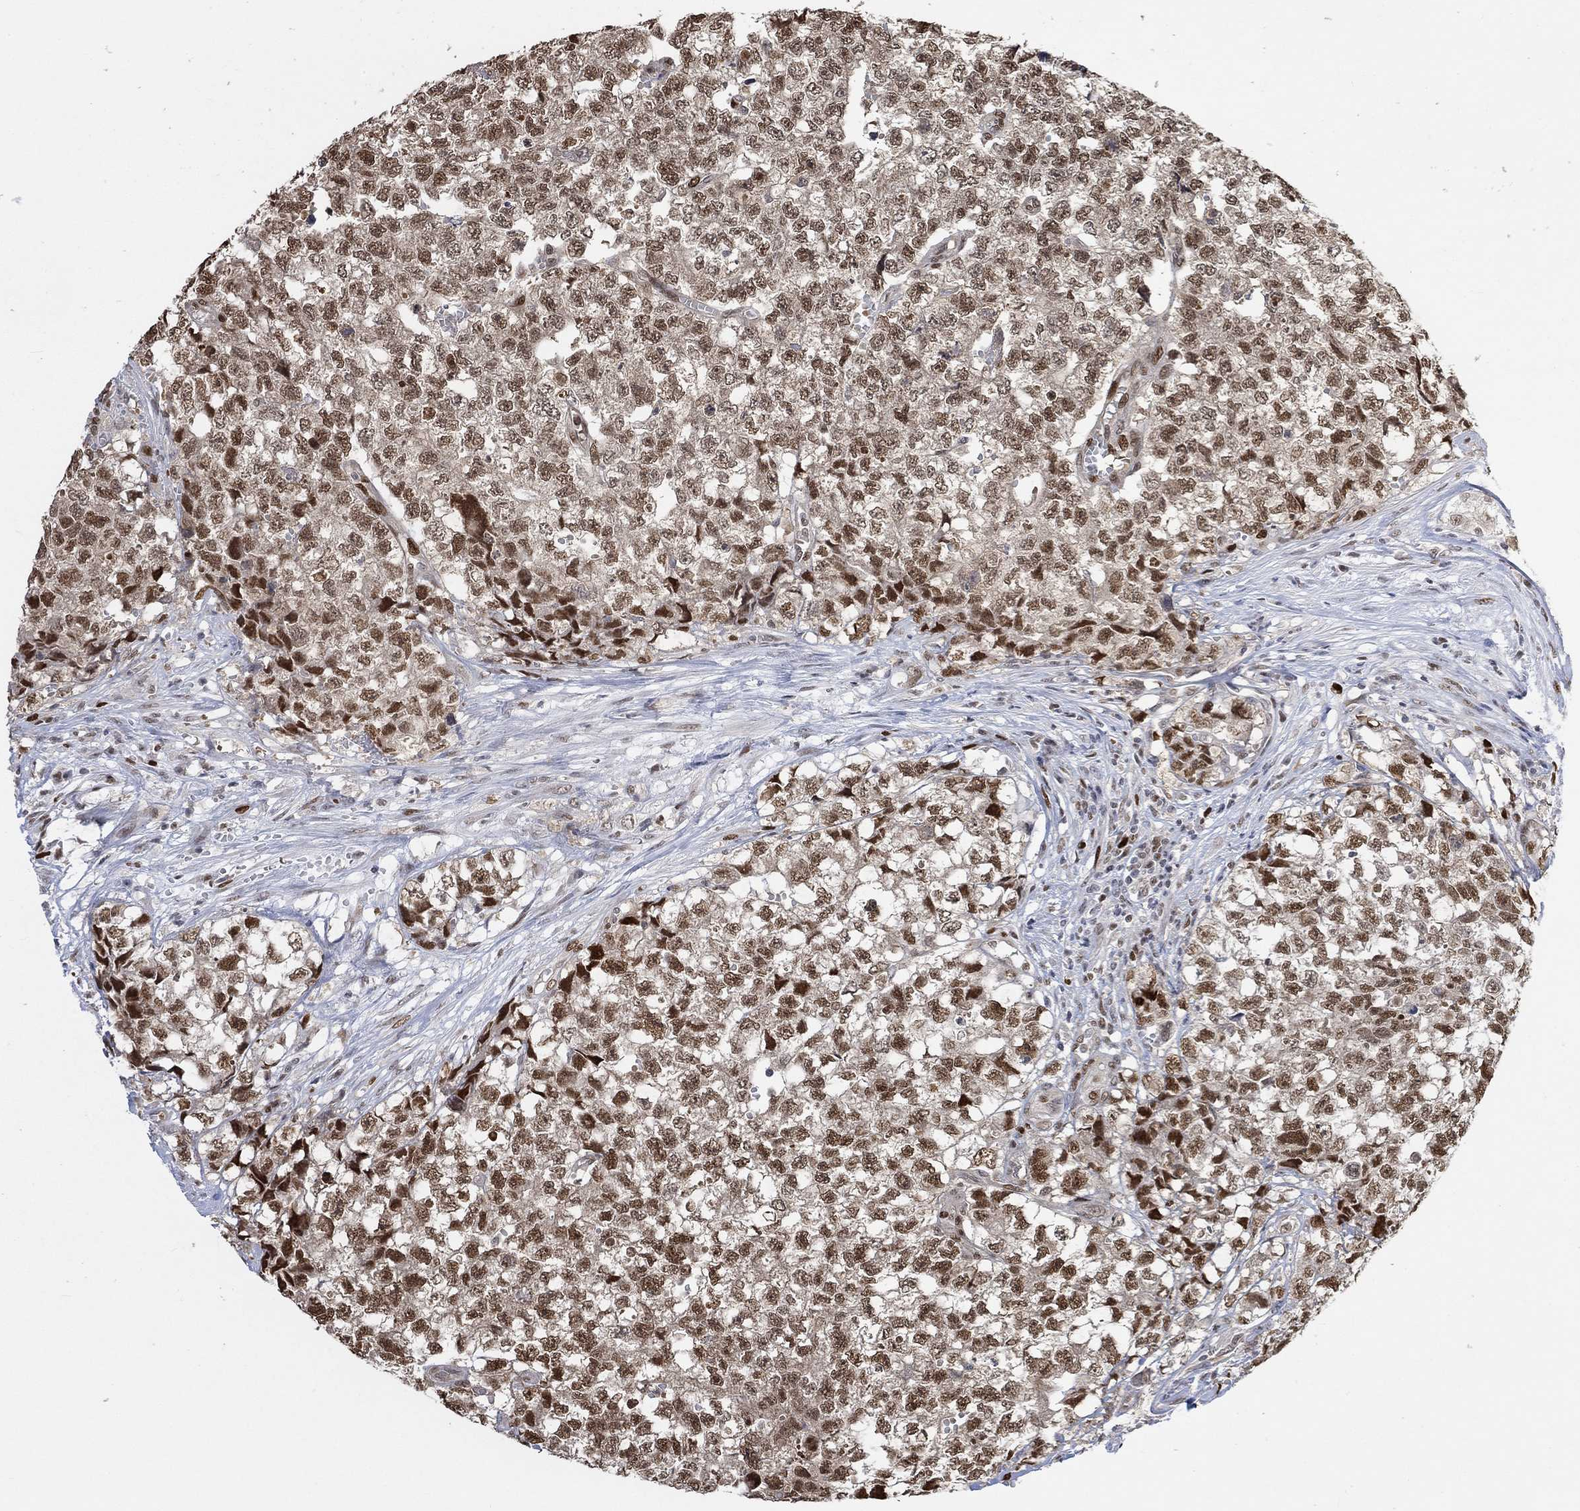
{"staining": {"intensity": "moderate", "quantity": ">75%", "location": "nuclear"}, "tissue": "testis cancer", "cell_type": "Tumor cells", "image_type": "cancer", "snomed": [{"axis": "morphology", "description": "Seminoma, NOS"}, {"axis": "morphology", "description": "Carcinoma, Embryonal, NOS"}, {"axis": "topography", "description": "Testis"}], "caption": "Protein expression analysis of embryonal carcinoma (testis) reveals moderate nuclear positivity in about >75% of tumor cells.", "gene": "RAD54L2", "patient": {"sex": "male", "age": 22}}